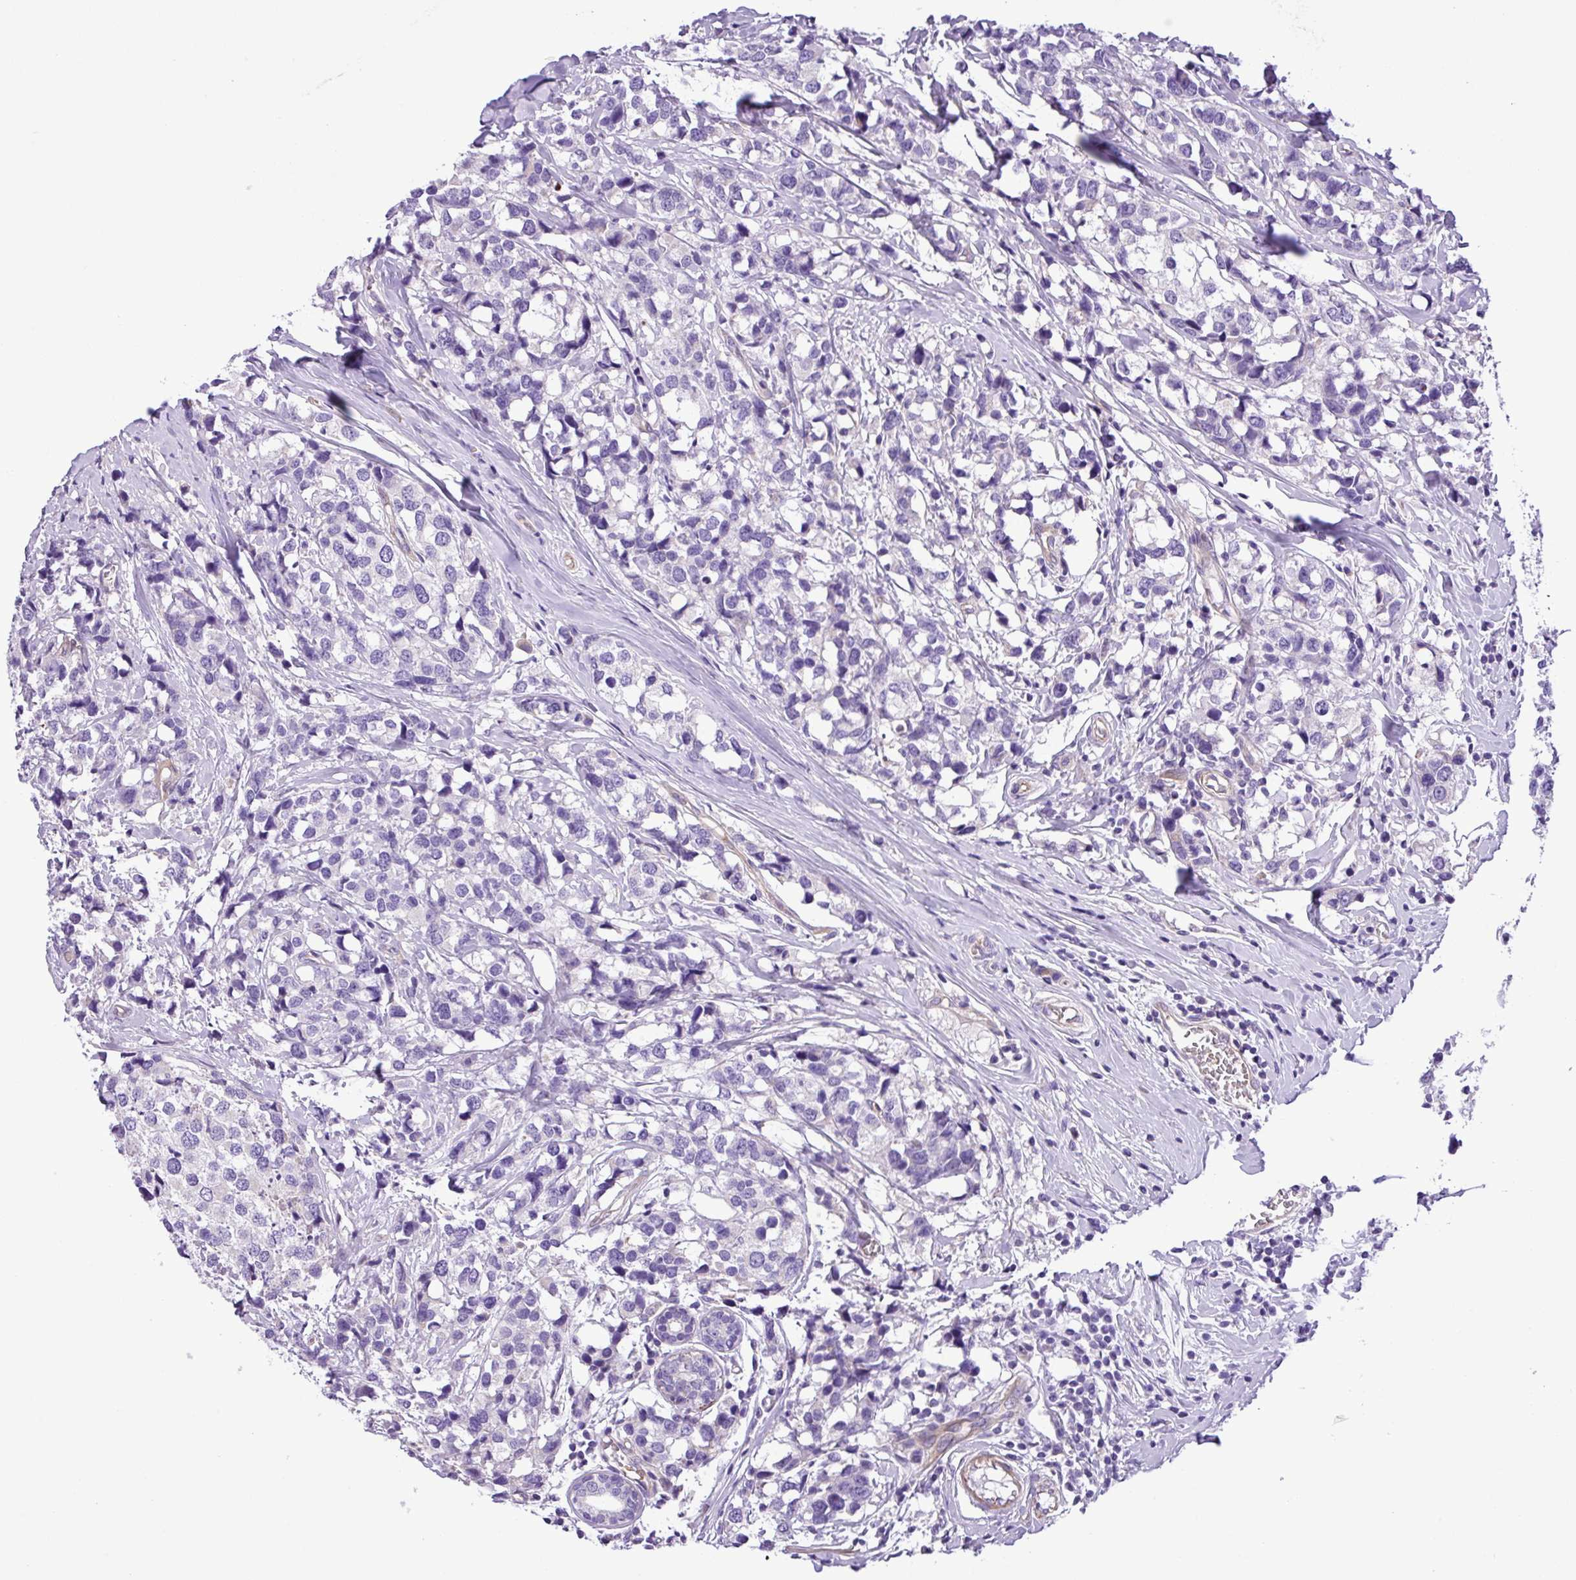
{"staining": {"intensity": "negative", "quantity": "none", "location": "none"}, "tissue": "breast cancer", "cell_type": "Tumor cells", "image_type": "cancer", "snomed": [{"axis": "morphology", "description": "Lobular carcinoma"}, {"axis": "topography", "description": "Breast"}], "caption": "This image is of lobular carcinoma (breast) stained with immunohistochemistry to label a protein in brown with the nuclei are counter-stained blue. There is no staining in tumor cells. (DAB (3,3'-diaminobenzidine) immunohistochemistry visualized using brightfield microscopy, high magnification).", "gene": "C11orf91", "patient": {"sex": "female", "age": 59}}